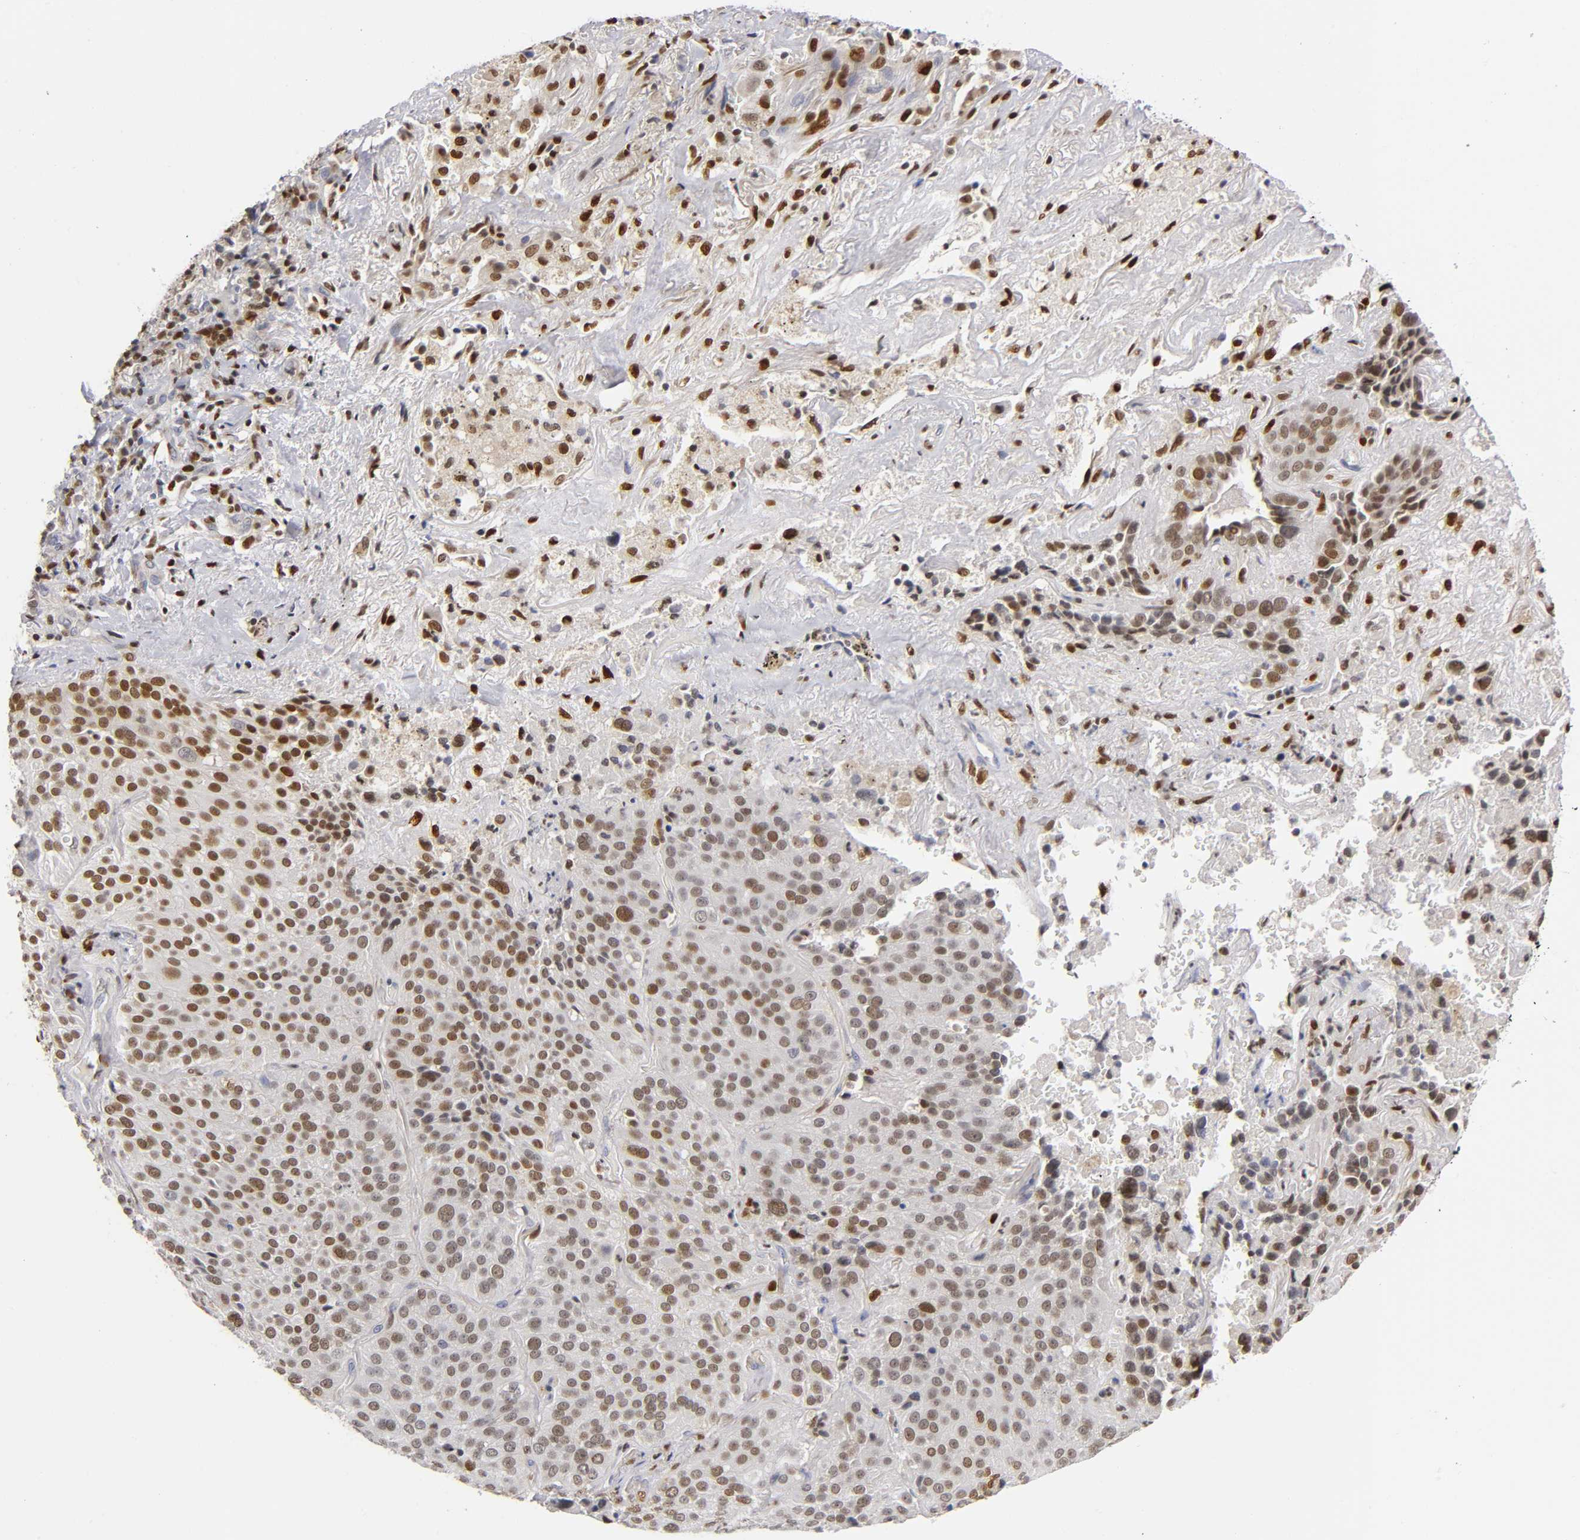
{"staining": {"intensity": "moderate", "quantity": ">75%", "location": "nuclear"}, "tissue": "lung cancer", "cell_type": "Tumor cells", "image_type": "cancer", "snomed": [{"axis": "morphology", "description": "Squamous cell carcinoma, NOS"}, {"axis": "topography", "description": "Lung"}], "caption": "Tumor cells demonstrate medium levels of moderate nuclear expression in about >75% of cells in lung cancer.", "gene": "RUNX1", "patient": {"sex": "male", "age": 54}}